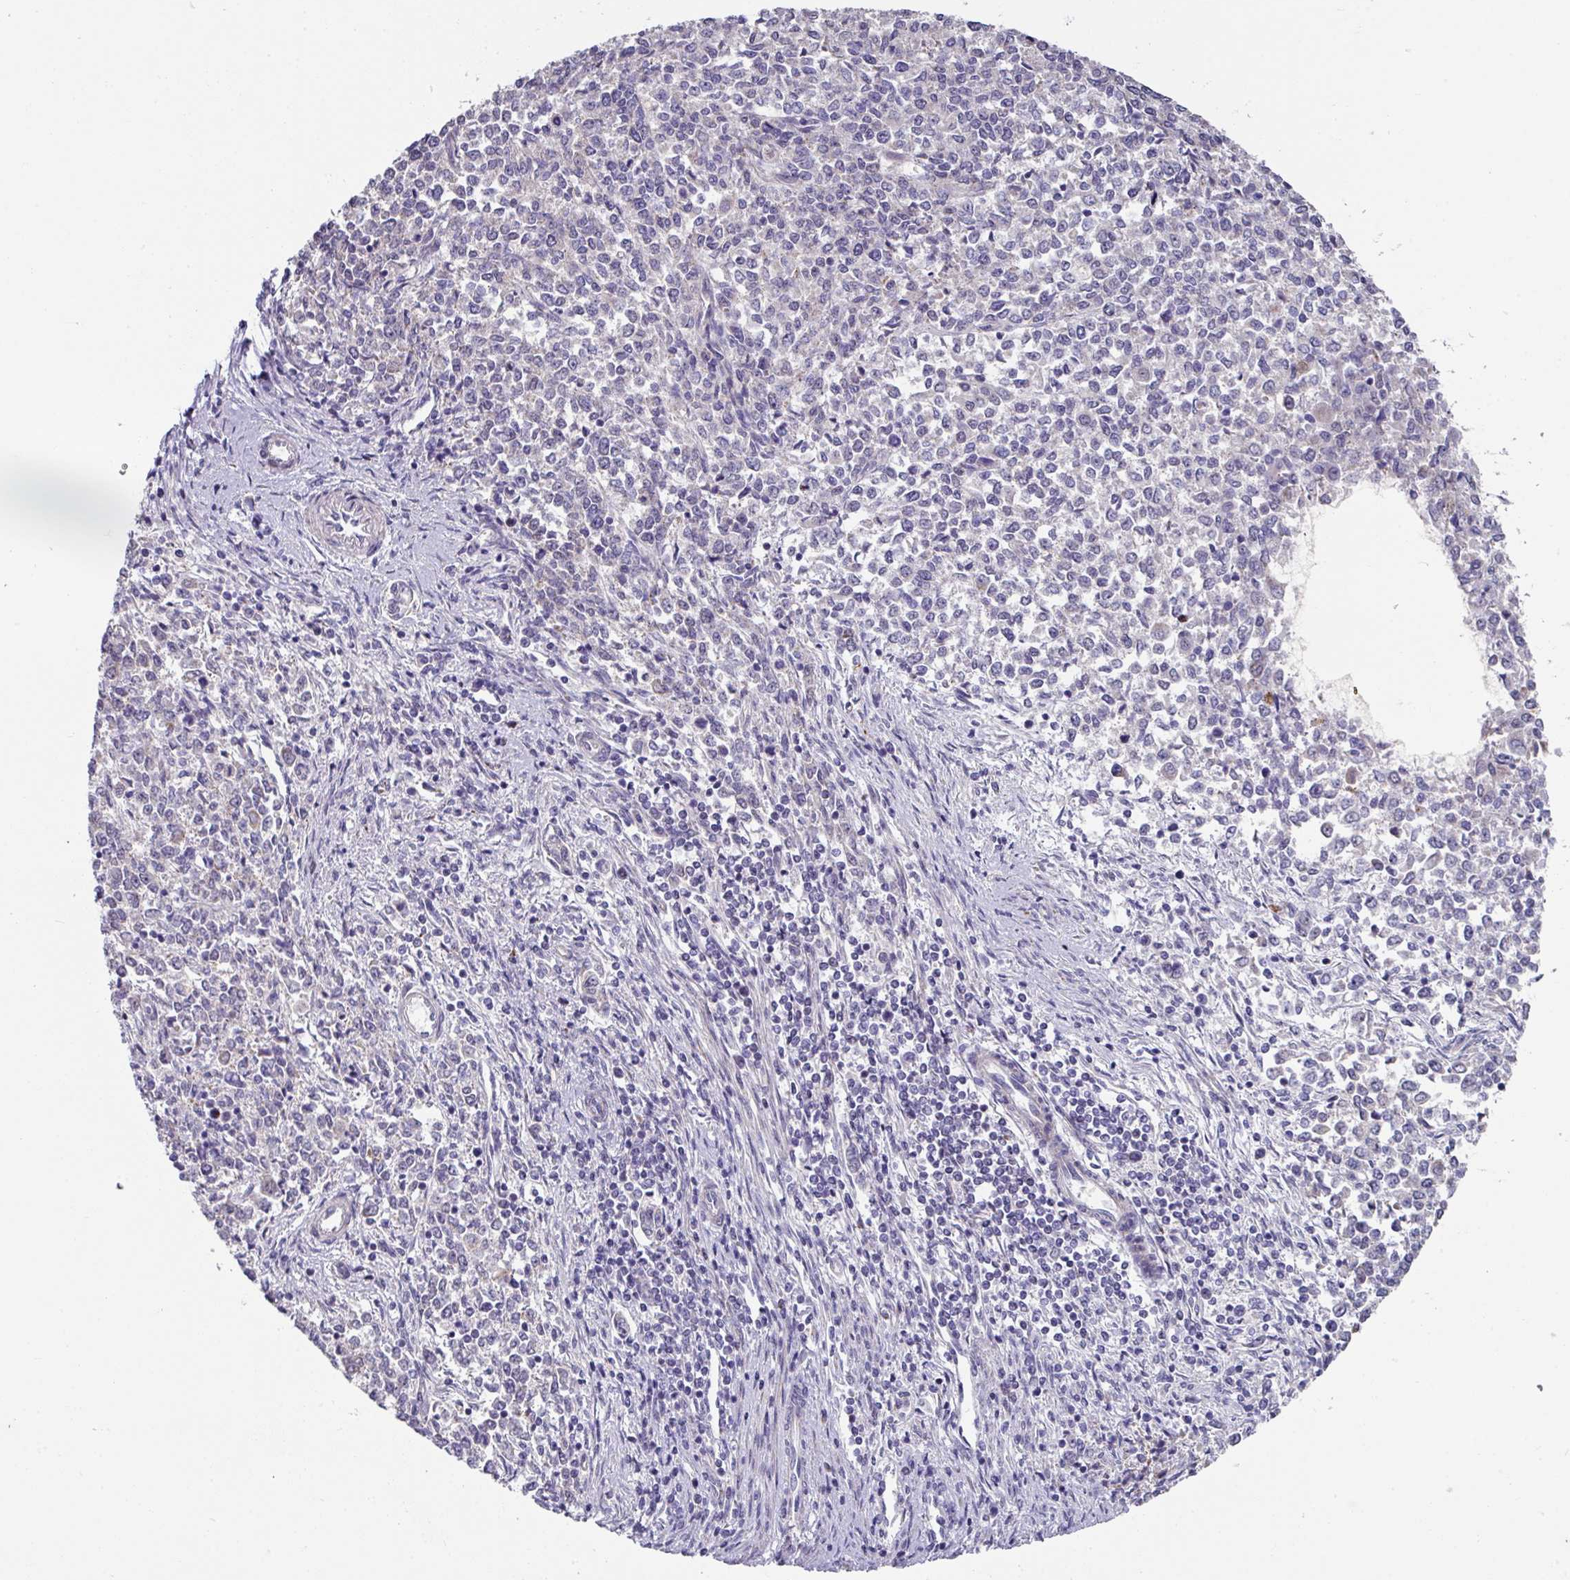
{"staining": {"intensity": "negative", "quantity": "none", "location": "none"}, "tissue": "endometrial cancer", "cell_type": "Tumor cells", "image_type": "cancer", "snomed": [{"axis": "morphology", "description": "Adenocarcinoma, NOS"}, {"axis": "topography", "description": "Endometrium"}], "caption": "There is no significant staining in tumor cells of endometrial cancer (adenocarcinoma).", "gene": "CBX7", "patient": {"sex": "female", "age": 50}}